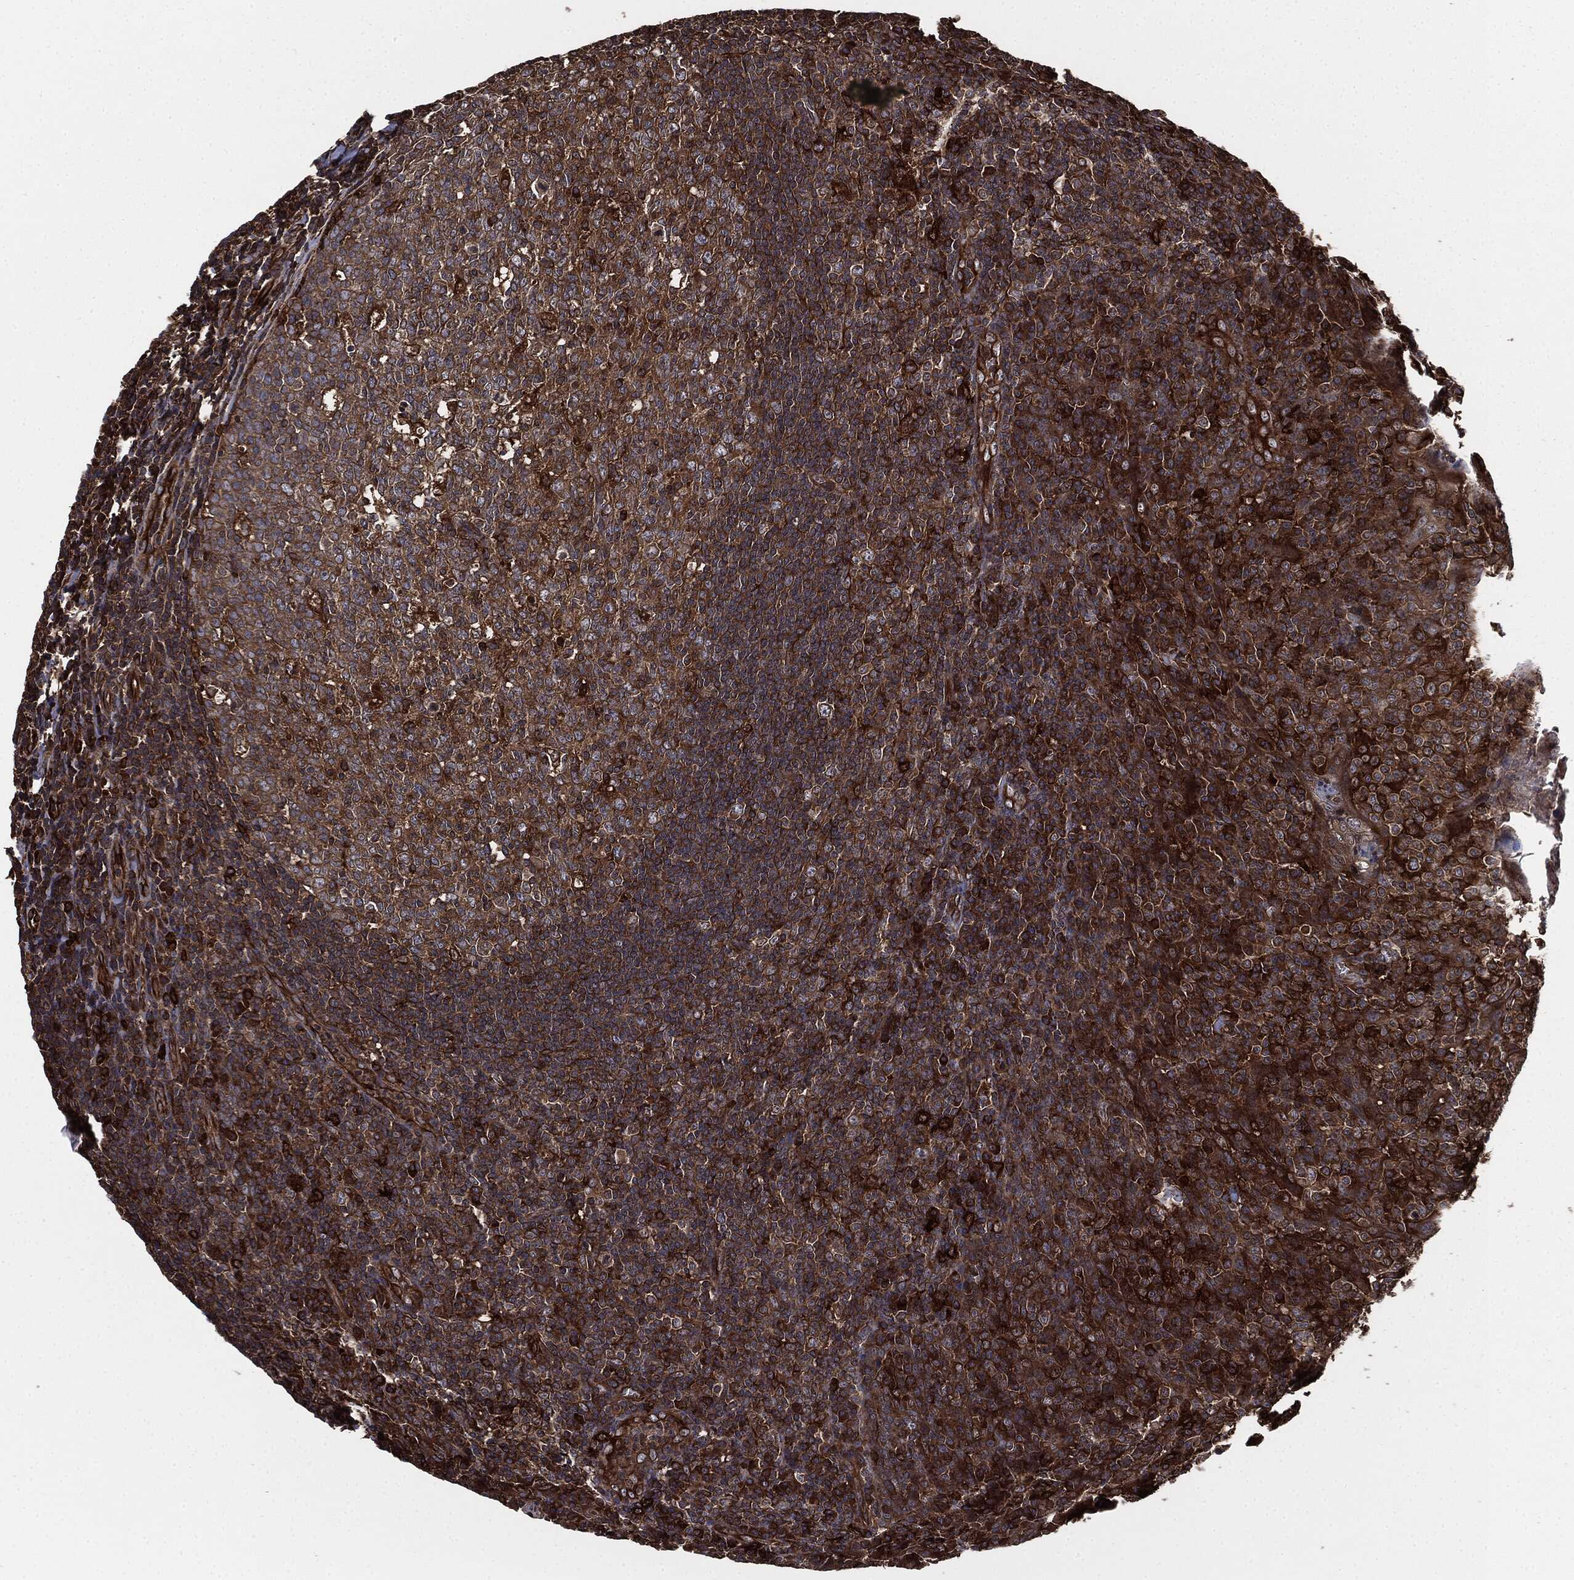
{"staining": {"intensity": "strong", "quantity": "25%-75%", "location": "cytoplasmic/membranous"}, "tissue": "tonsil", "cell_type": "Germinal center cells", "image_type": "normal", "snomed": [{"axis": "morphology", "description": "Normal tissue, NOS"}, {"axis": "topography", "description": "Tonsil"}], "caption": "A histopathology image of human tonsil stained for a protein shows strong cytoplasmic/membranous brown staining in germinal center cells.", "gene": "RAP1GDS1", "patient": {"sex": "male", "age": 20}}